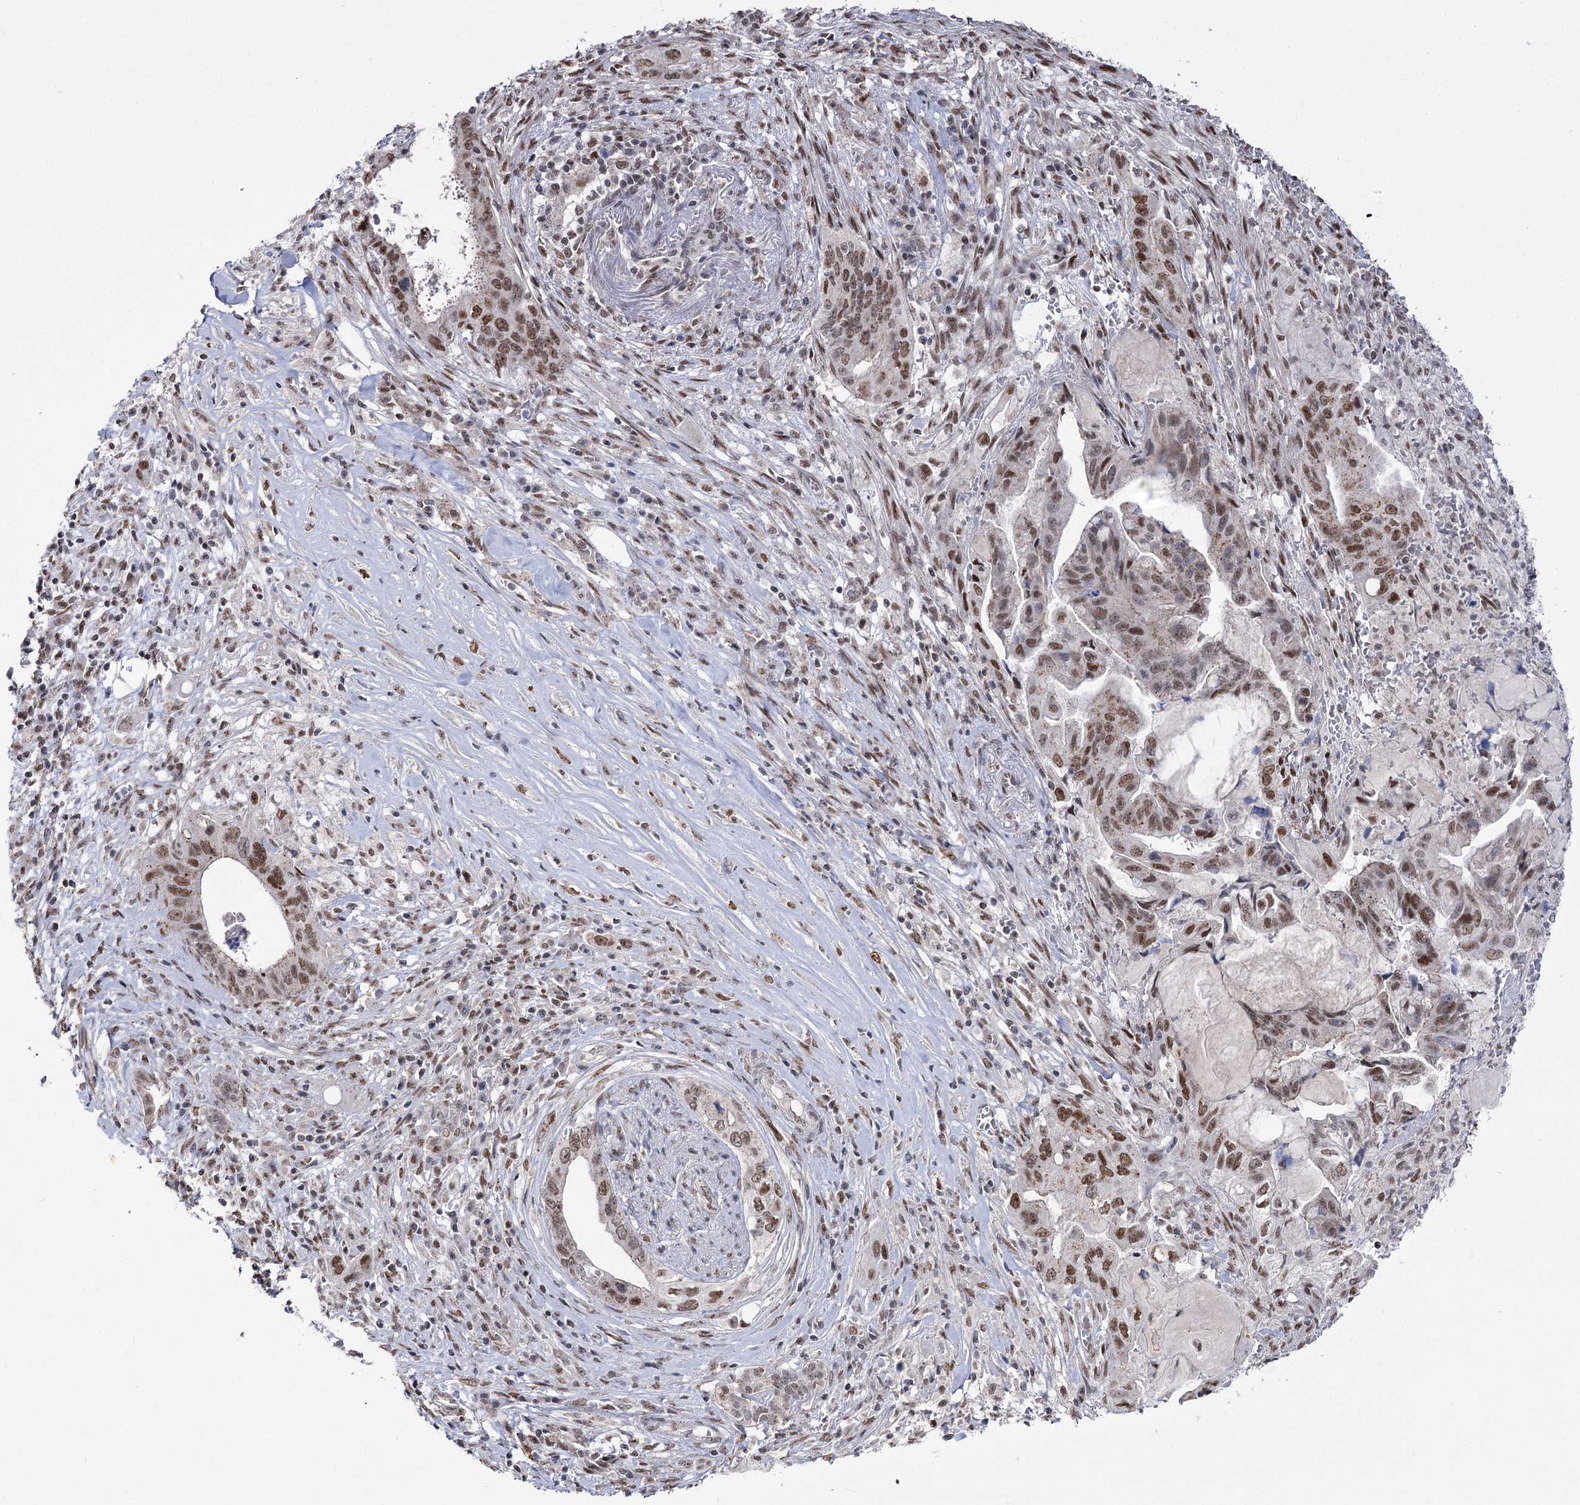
{"staining": {"intensity": "moderate", "quantity": ">75%", "location": "nuclear"}, "tissue": "pancreatic cancer", "cell_type": "Tumor cells", "image_type": "cancer", "snomed": [{"axis": "morphology", "description": "Adenocarcinoma, NOS"}, {"axis": "topography", "description": "Pancreas"}], "caption": "Pancreatic cancer stained for a protein displays moderate nuclear positivity in tumor cells.", "gene": "VGLL4", "patient": {"sex": "female", "age": 73}}